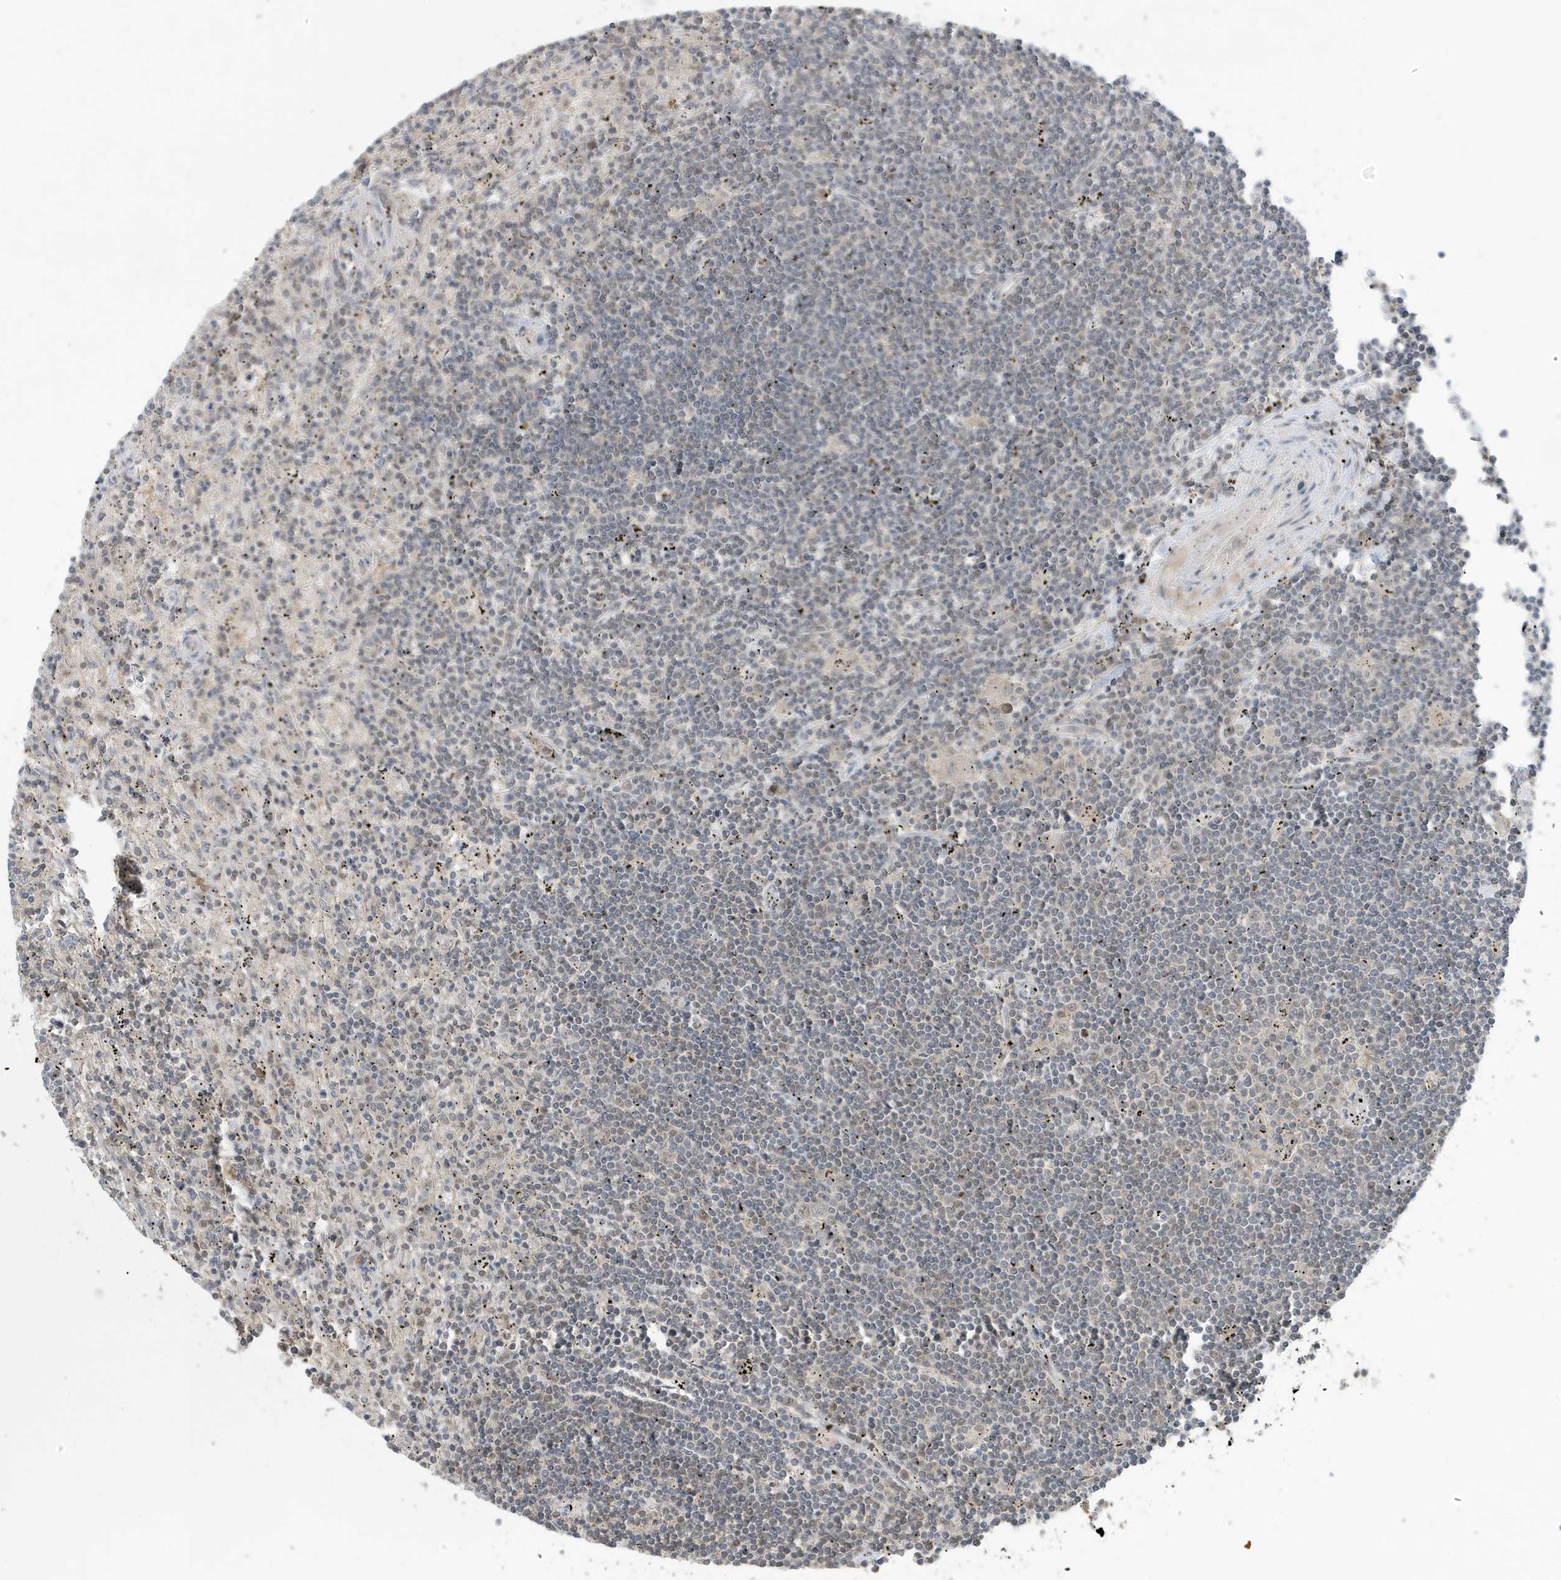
{"staining": {"intensity": "negative", "quantity": "none", "location": "none"}, "tissue": "lymphoma", "cell_type": "Tumor cells", "image_type": "cancer", "snomed": [{"axis": "morphology", "description": "Malignant lymphoma, non-Hodgkin's type, Low grade"}, {"axis": "topography", "description": "Spleen"}], "caption": "High magnification brightfield microscopy of low-grade malignant lymphoma, non-Hodgkin's type stained with DAB (3,3'-diaminobenzidine) (brown) and counterstained with hematoxylin (blue): tumor cells show no significant positivity.", "gene": "PRRT3", "patient": {"sex": "male", "age": 76}}